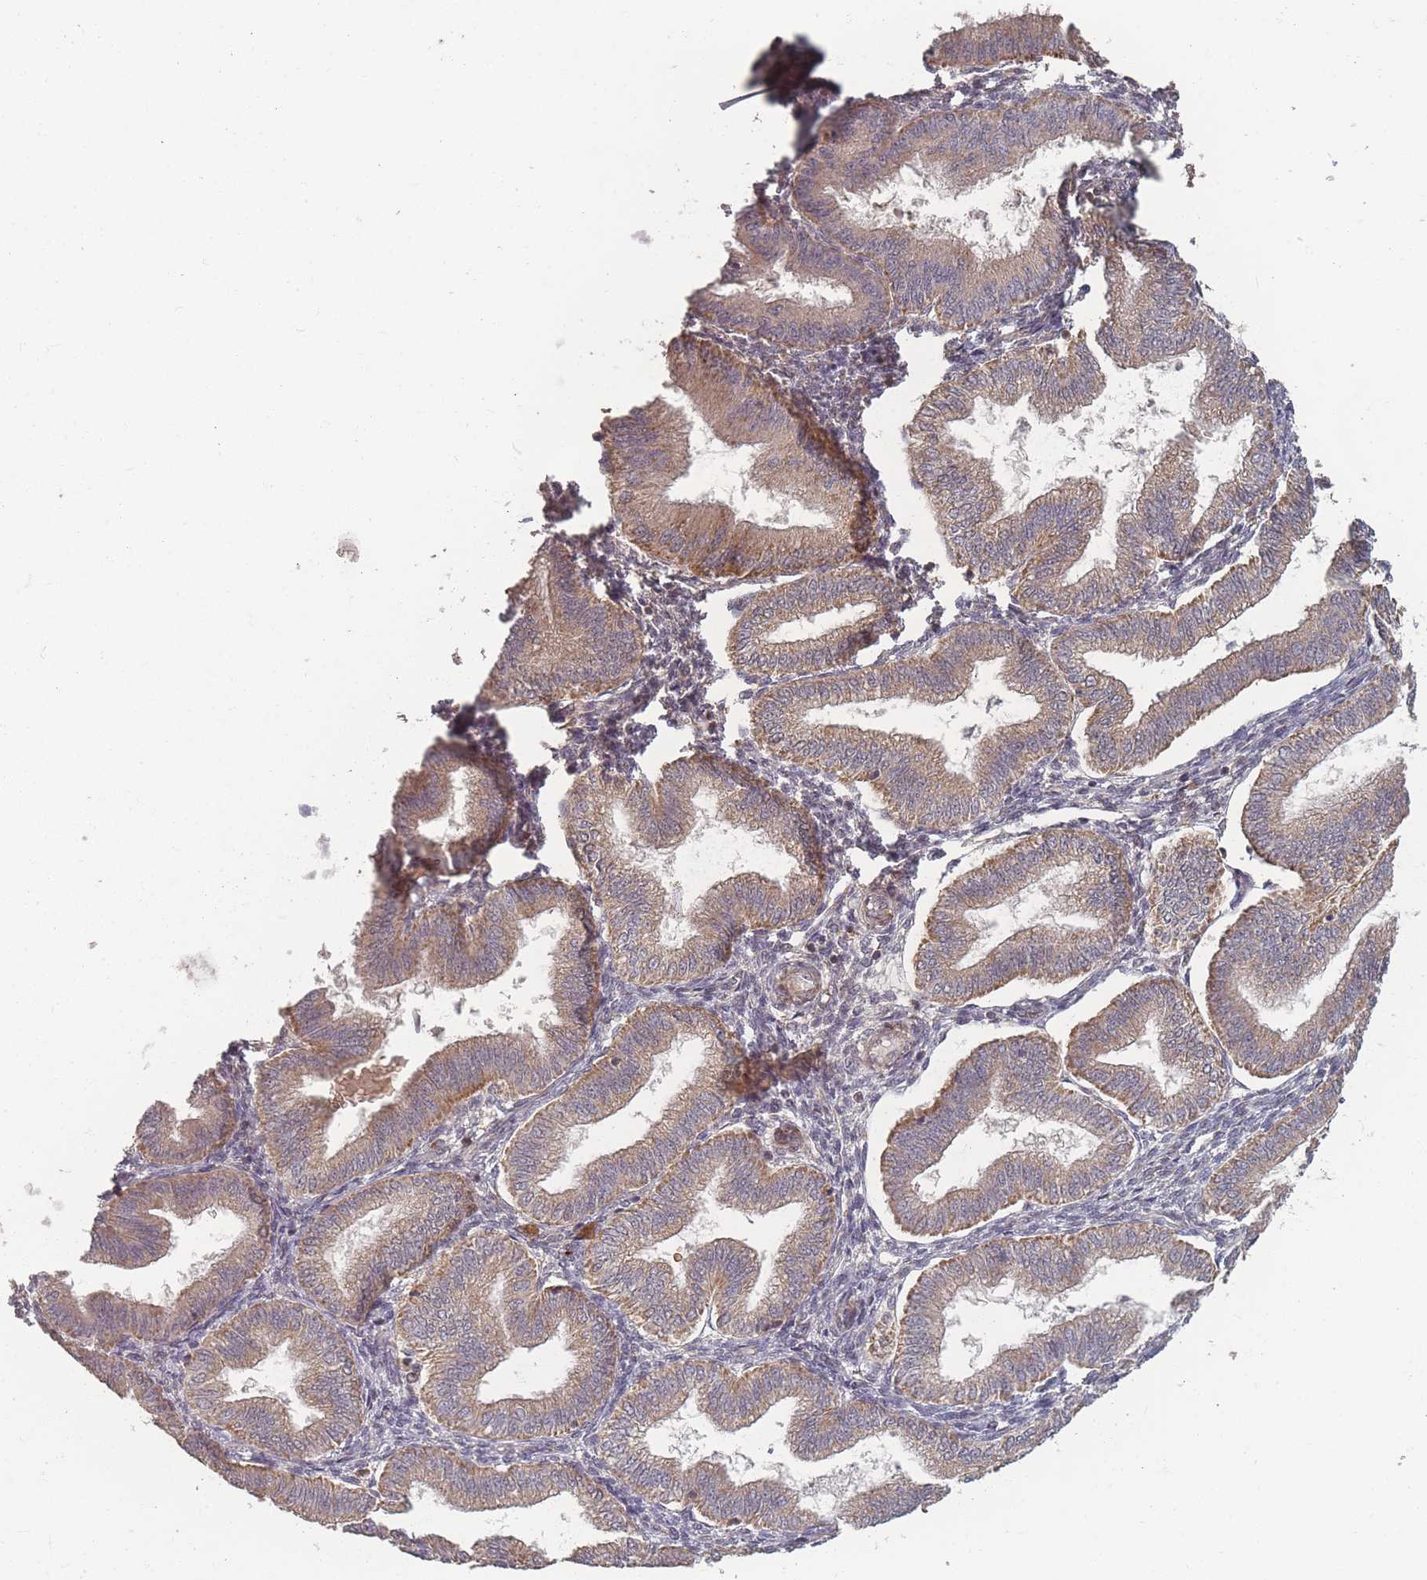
{"staining": {"intensity": "moderate", "quantity": "25%-75%", "location": "cytoplasmic/membranous"}, "tissue": "endometrium", "cell_type": "Cells in endometrial stroma", "image_type": "normal", "snomed": [{"axis": "morphology", "description": "Normal tissue, NOS"}, {"axis": "topography", "description": "Endometrium"}], "caption": "Normal endometrium exhibits moderate cytoplasmic/membranous expression in about 25%-75% of cells in endometrial stroma.", "gene": "LYRM7", "patient": {"sex": "female", "age": 39}}